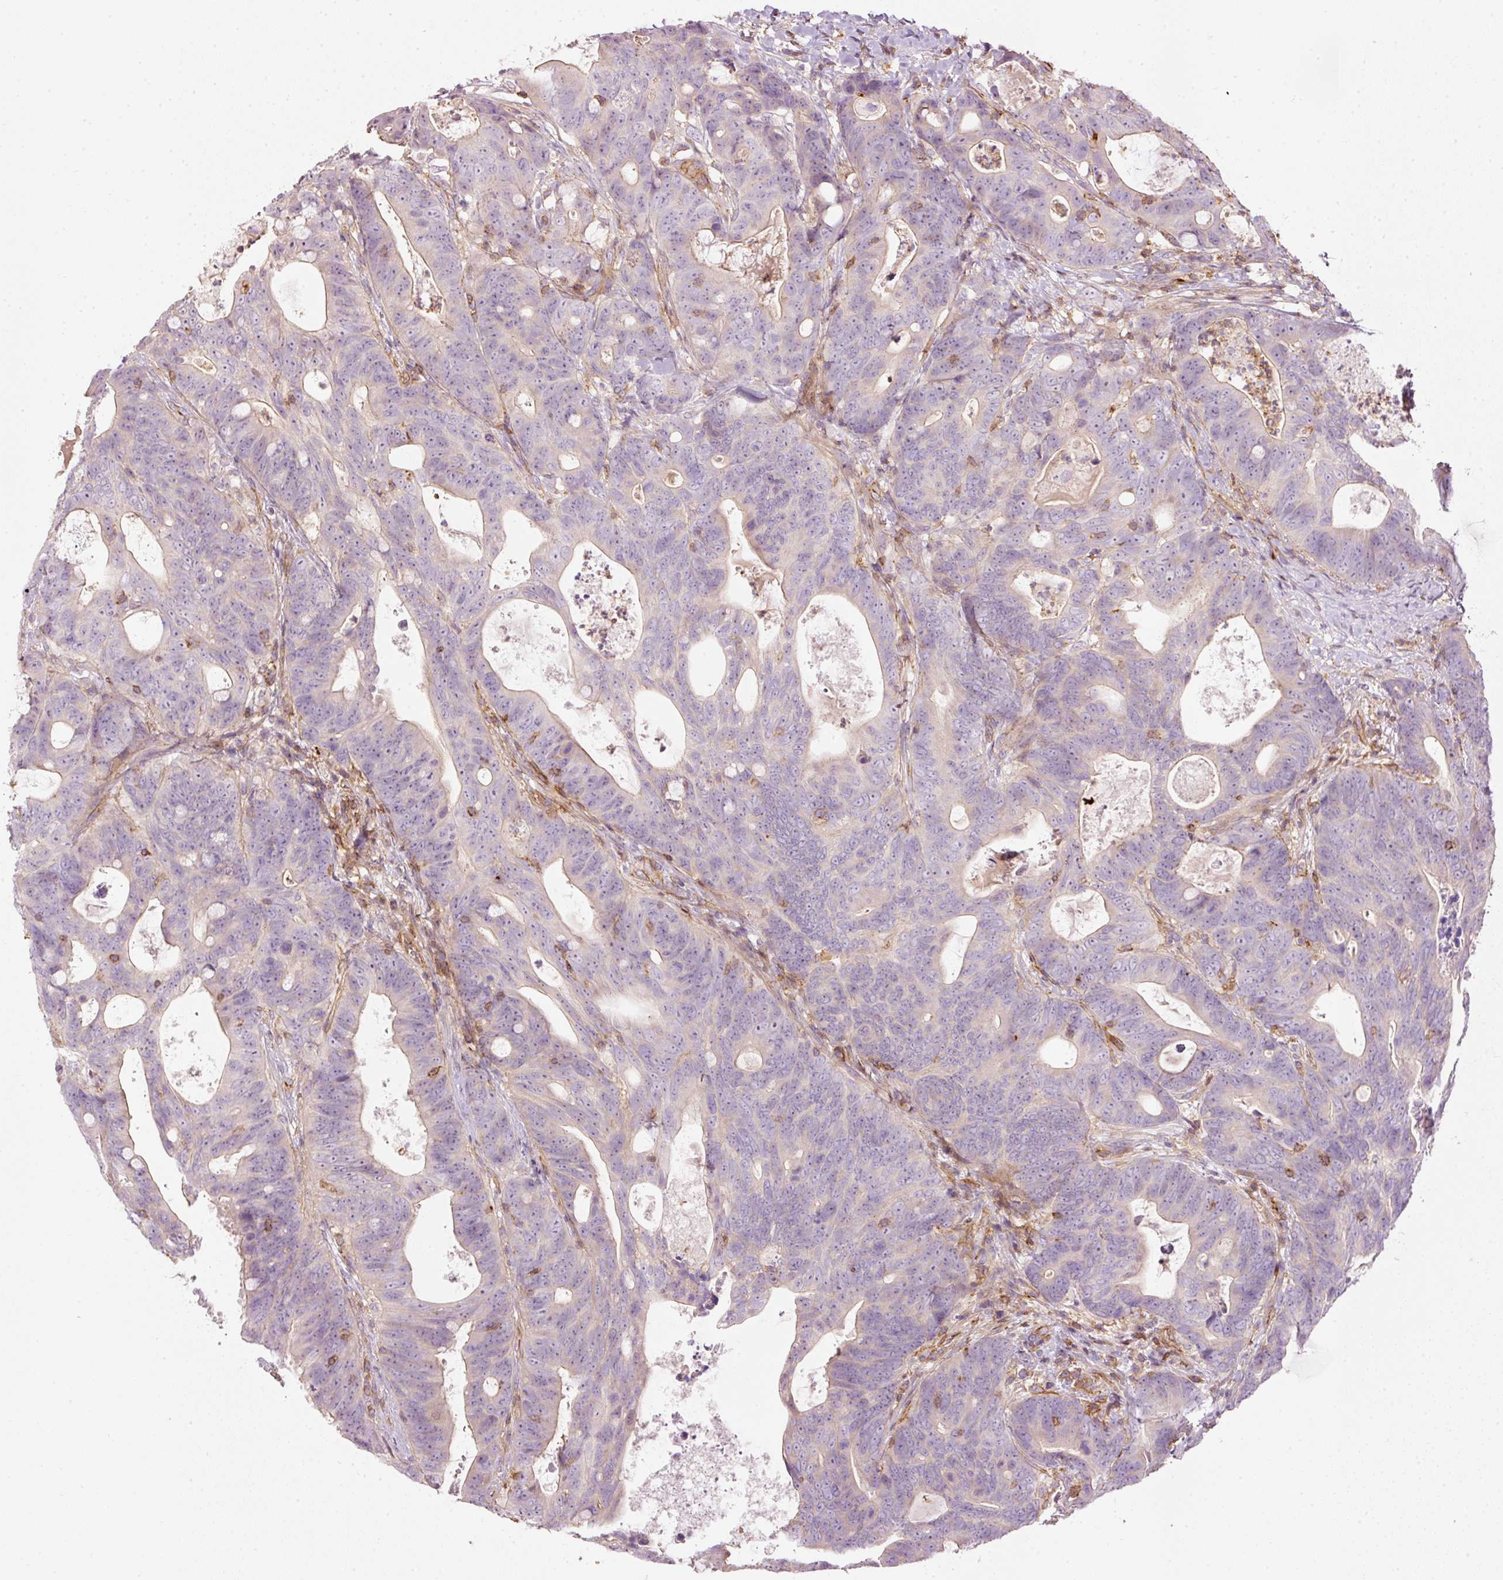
{"staining": {"intensity": "negative", "quantity": "none", "location": "none"}, "tissue": "colorectal cancer", "cell_type": "Tumor cells", "image_type": "cancer", "snomed": [{"axis": "morphology", "description": "Adenocarcinoma, NOS"}, {"axis": "topography", "description": "Colon"}], "caption": "Tumor cells are negative for brown protein staining in colorectal cancer.", "gene": "SIPA1", "patient": {"sex": "female", "age": 82}}